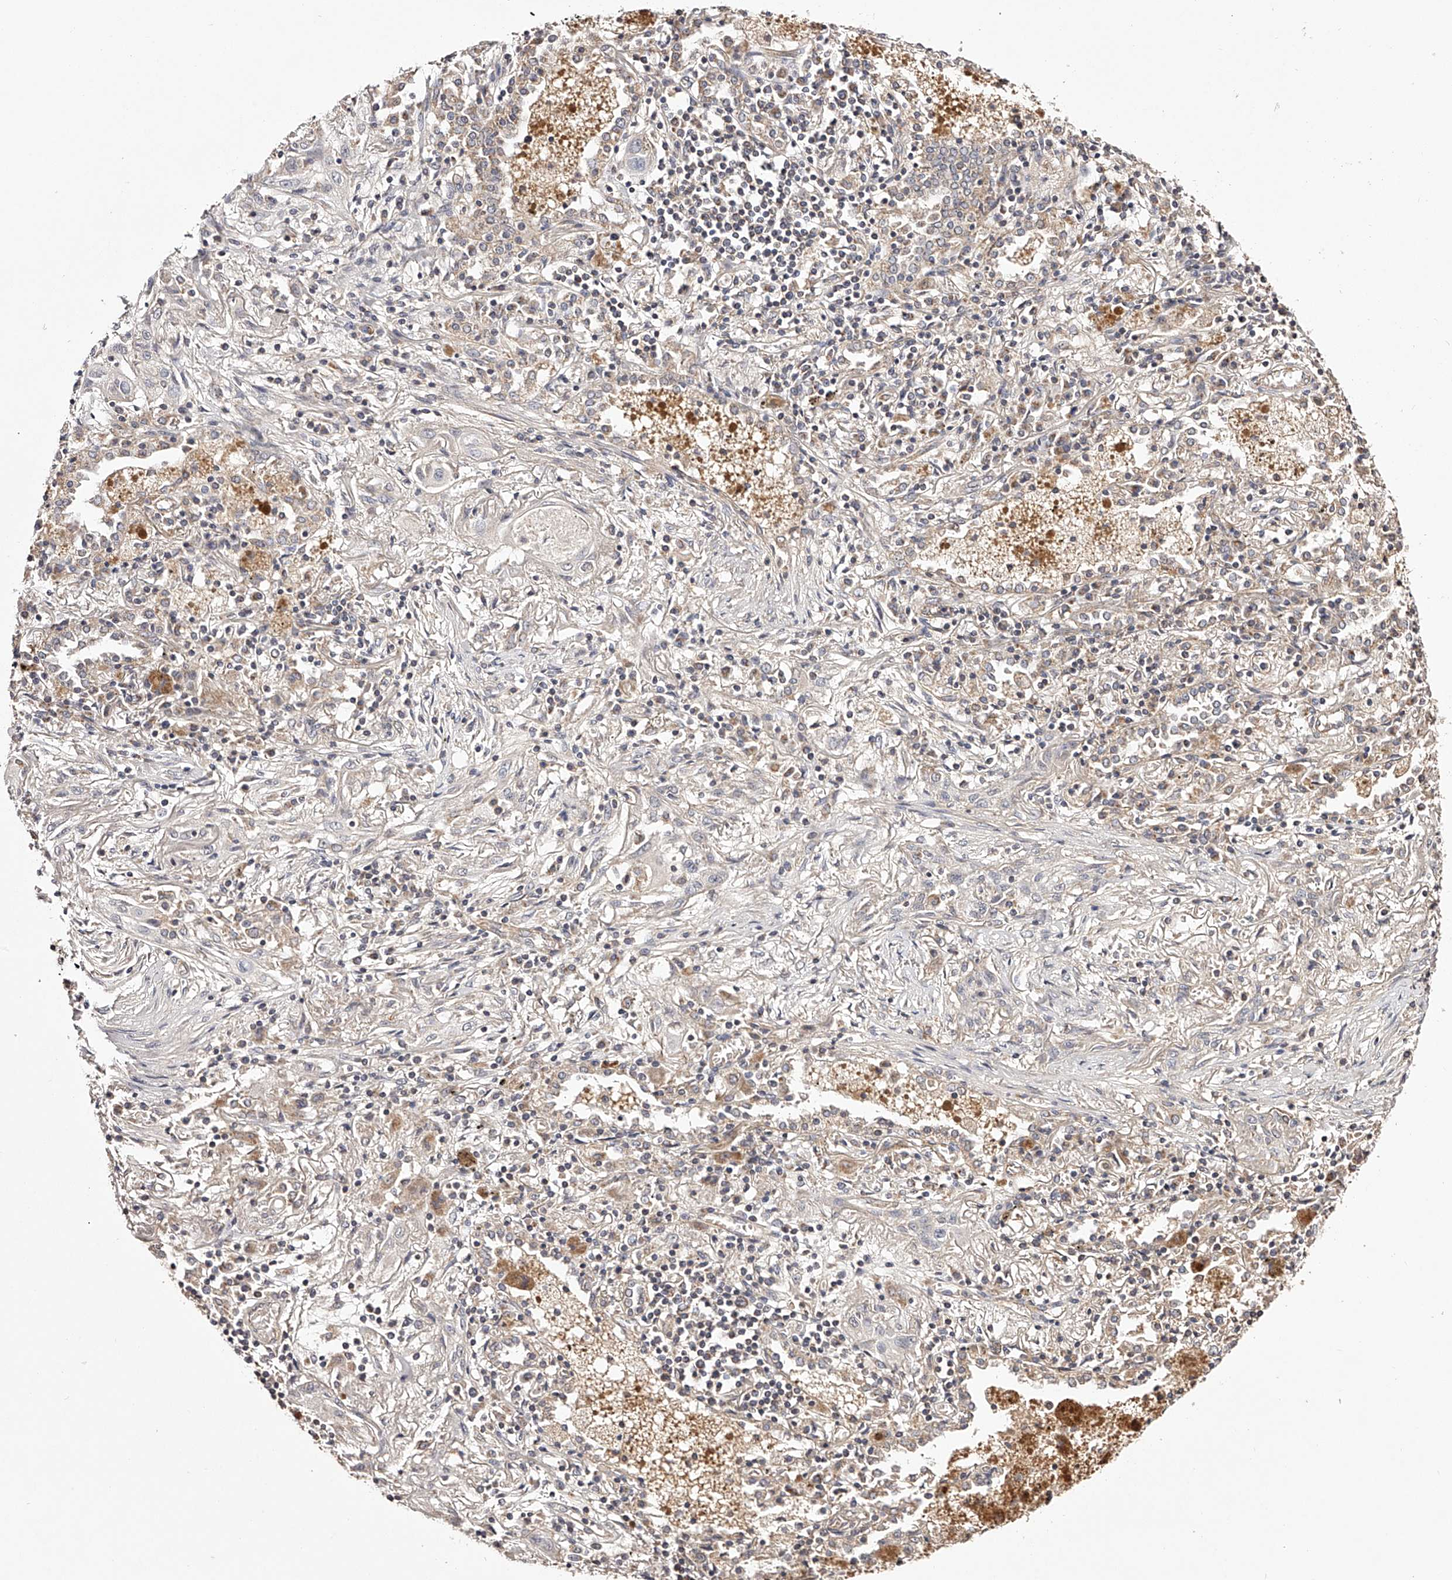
{"staining": {"intensity": "negative", "quantity": "none", "location": "none"}, "tissue": "lung cancer", "cell_type": "Tumor cells", "image_type": "cancer", "snomed": [{"axis": "morphology", "description": "Squamous cell carcinoma, NOS"}, {"axis": "topography", "description": "Lung"}], "caption": "Protein analysis of lung squamous cell carcinoma shows no significant staining in tumor cells.", "gene": "USP21", "patient": {"sex": "female", "age": 47}}